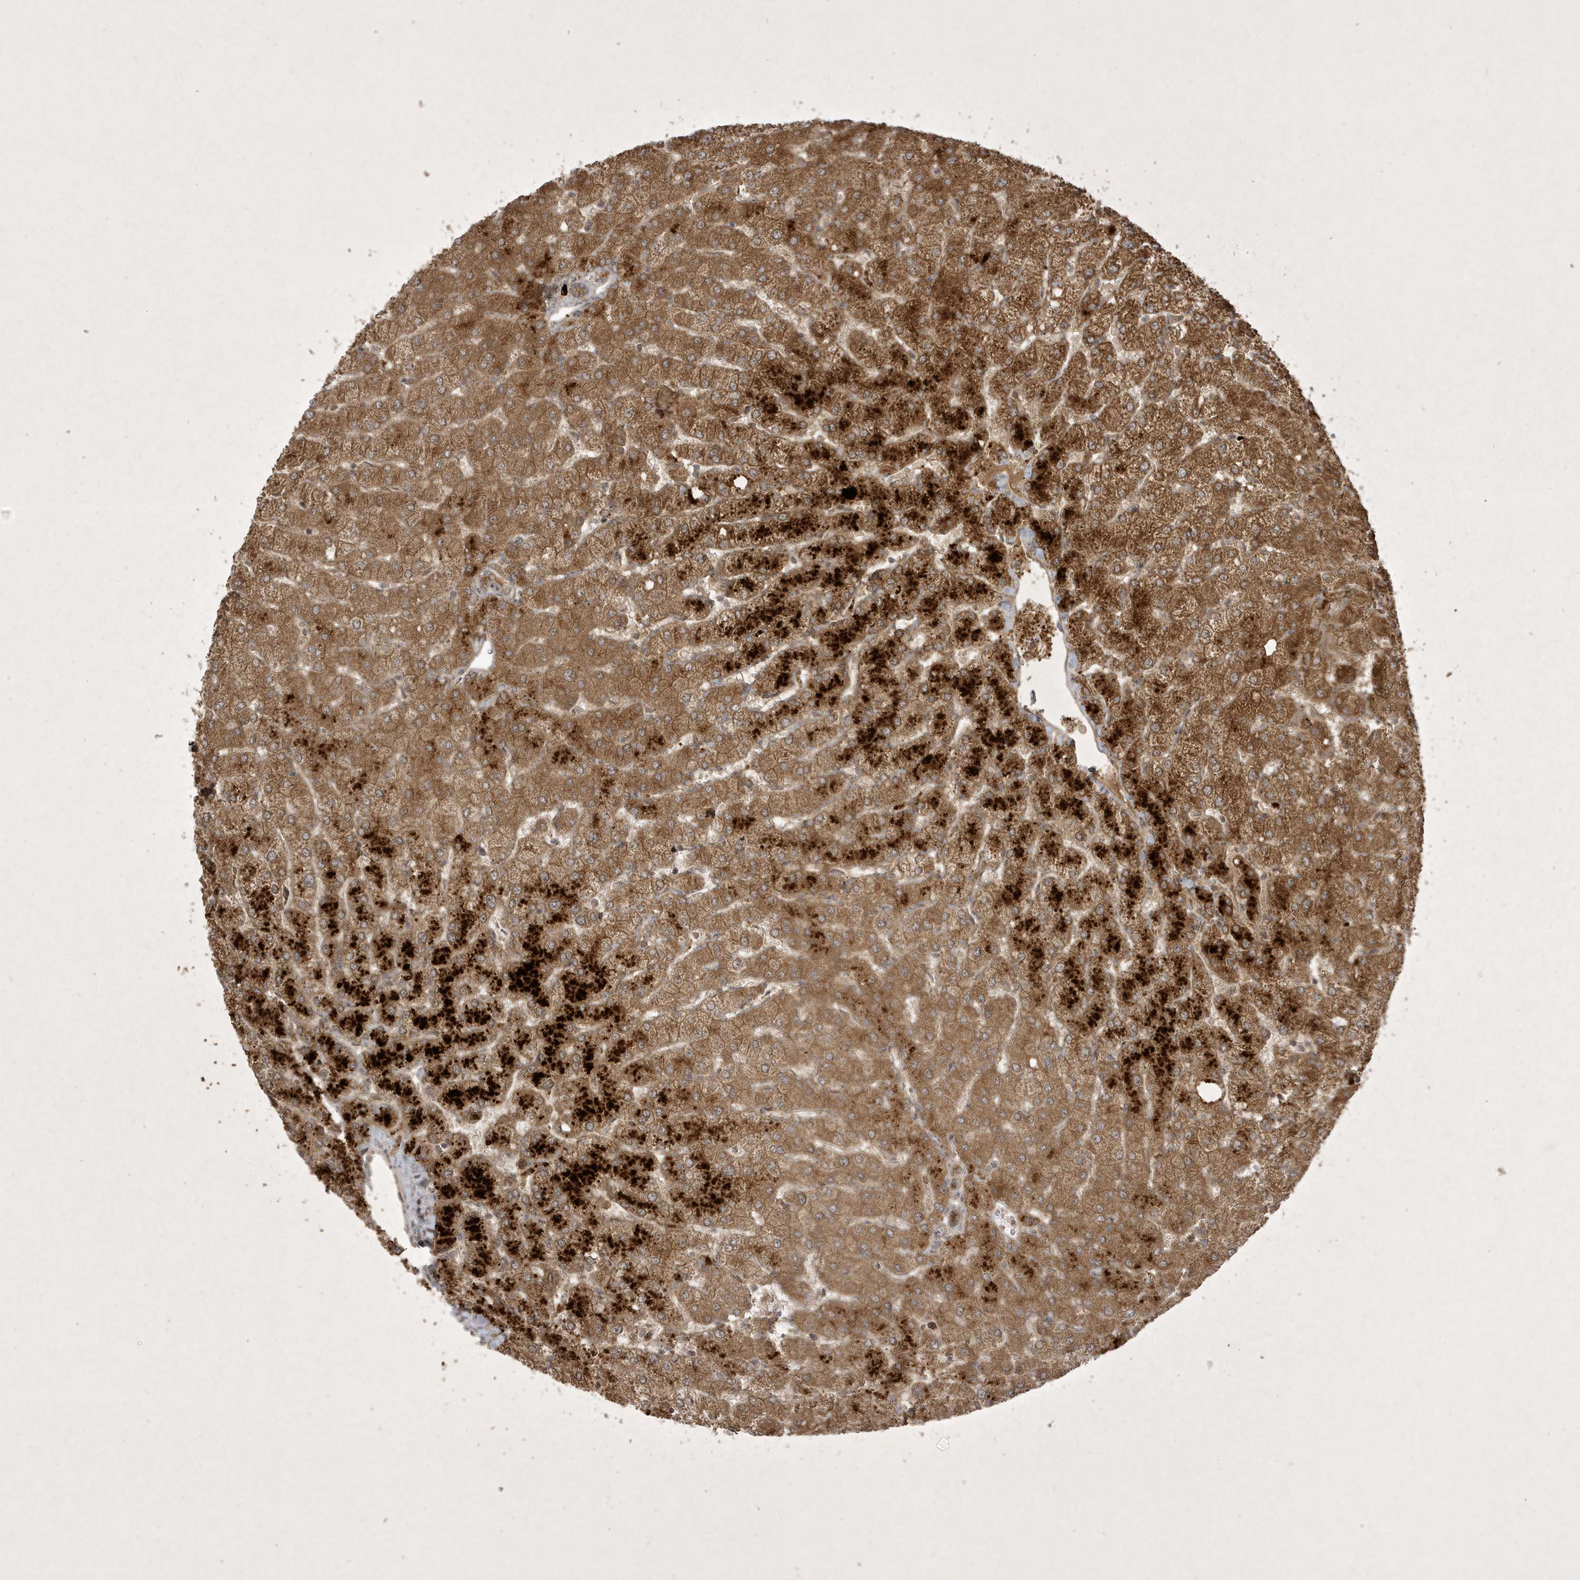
{"staining": {"intensity": "weak", "quantity": ">75%", "location": "cytoplasmic/membranous"}, "tissue": "liver", "cell_type": "Cholangiocytes", "image_type": "normal", "snomed": [{"axis": "morphology", "description": "Normal tissue, NOS"}, {"axis": "topography", "description": "Liver"}], "caption": "Immunohistochemistry (DAB) staining of normal human liver reveals weak cytoplasmic/membranous protein staining in about >75% of cholangiocytes.", "gene": "FAM83C", "patient": {"sex": "female", "age": 54}}